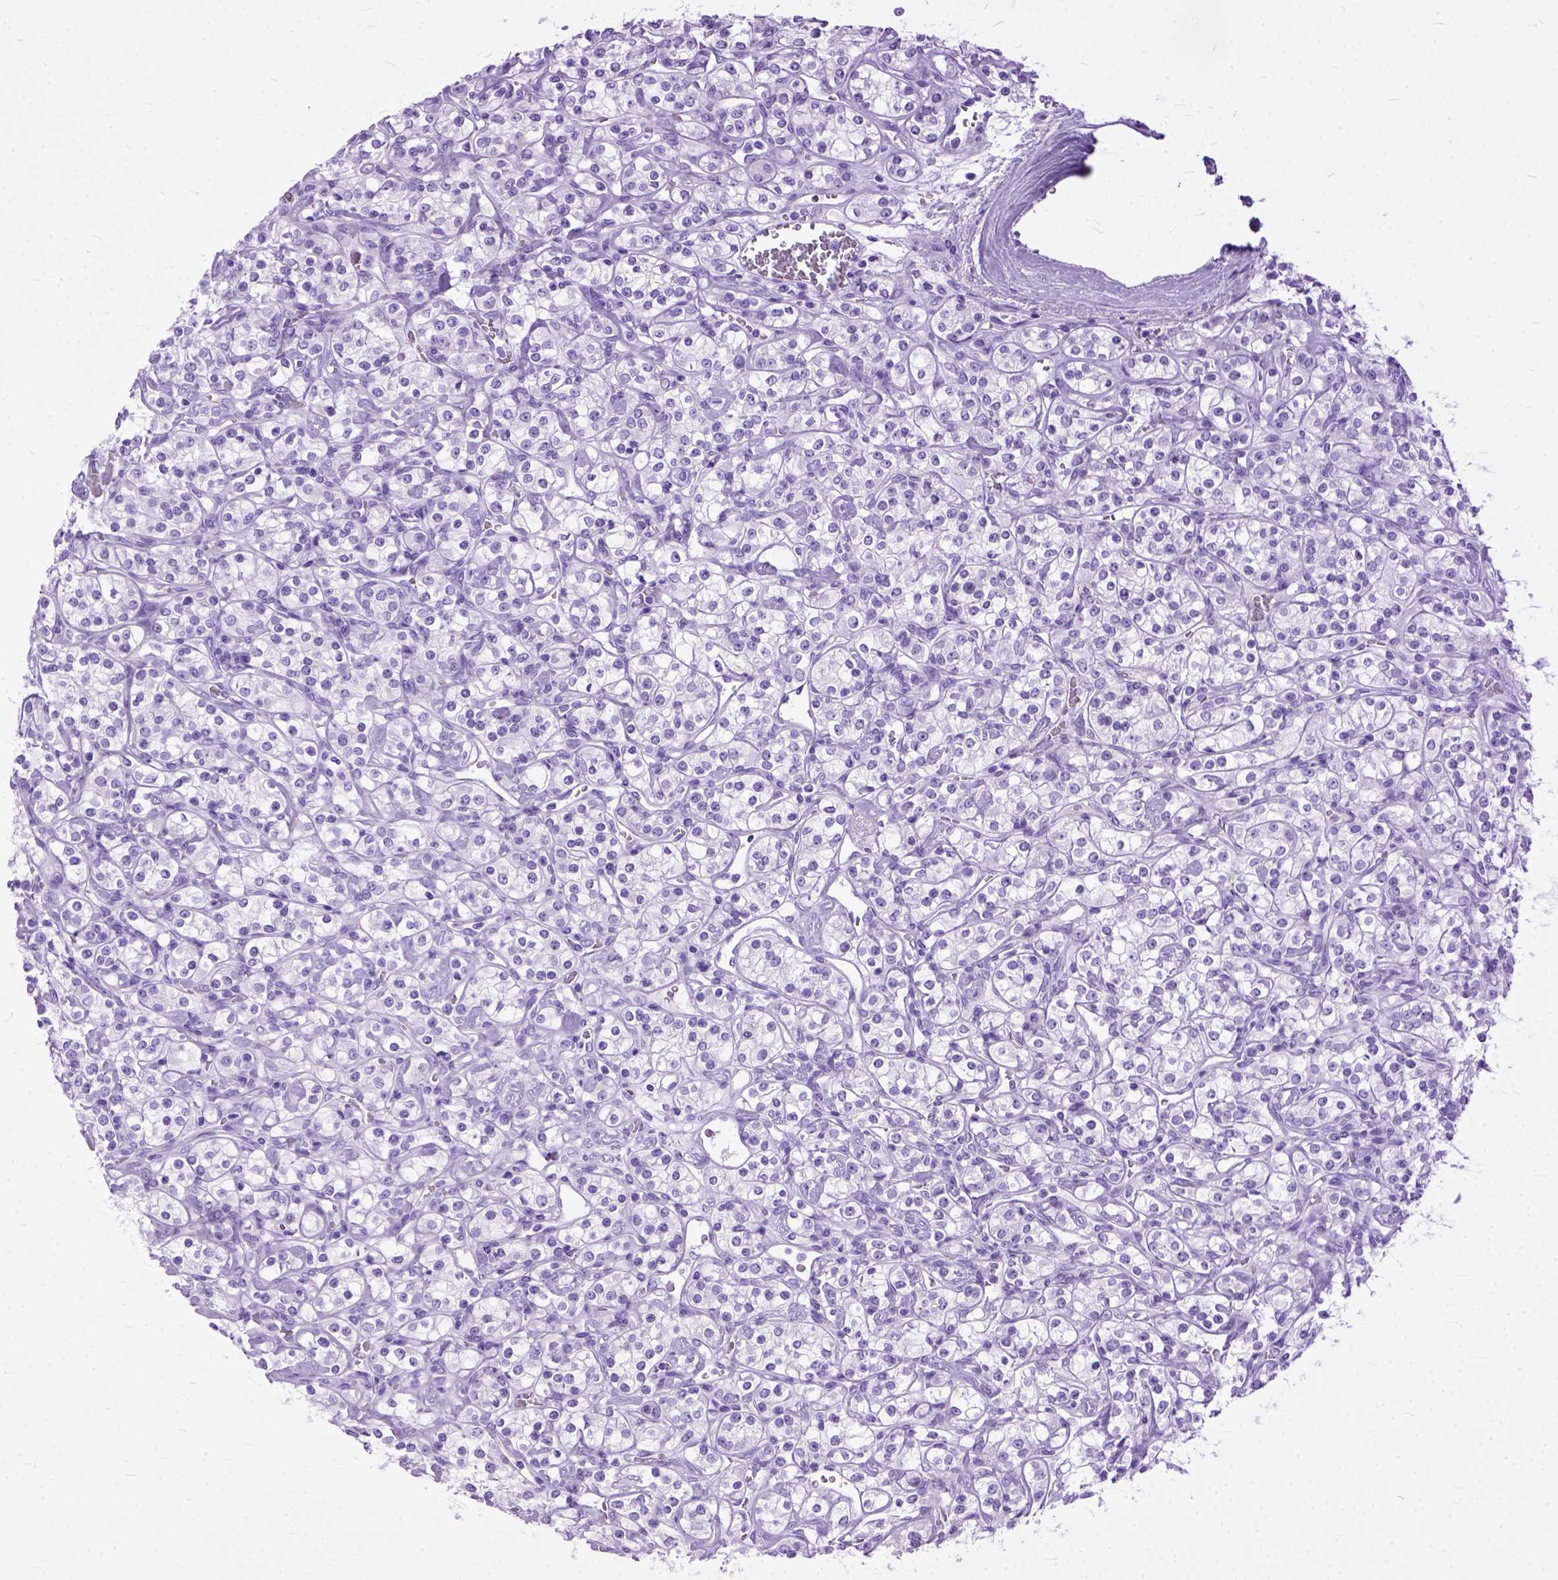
{"staining": {"intensity": "negative", "quantity": "none", "location": "none"}, "tissue": "renal cancer", "cell_type": "Tumor cells", "image_type": "cancer", "snomed": [{"axis": "morphology", "description": "Adenocarcinoma, NOS"}, {"axis": "topography", "description": "Kidney"}], "caption": "Tumor cells are negative for brown protein staining in renal adenocarcinoma. Nuclei are stained in blue.", "gene": "GNGT1", "patient": {"sex": "male", "age": 77}}